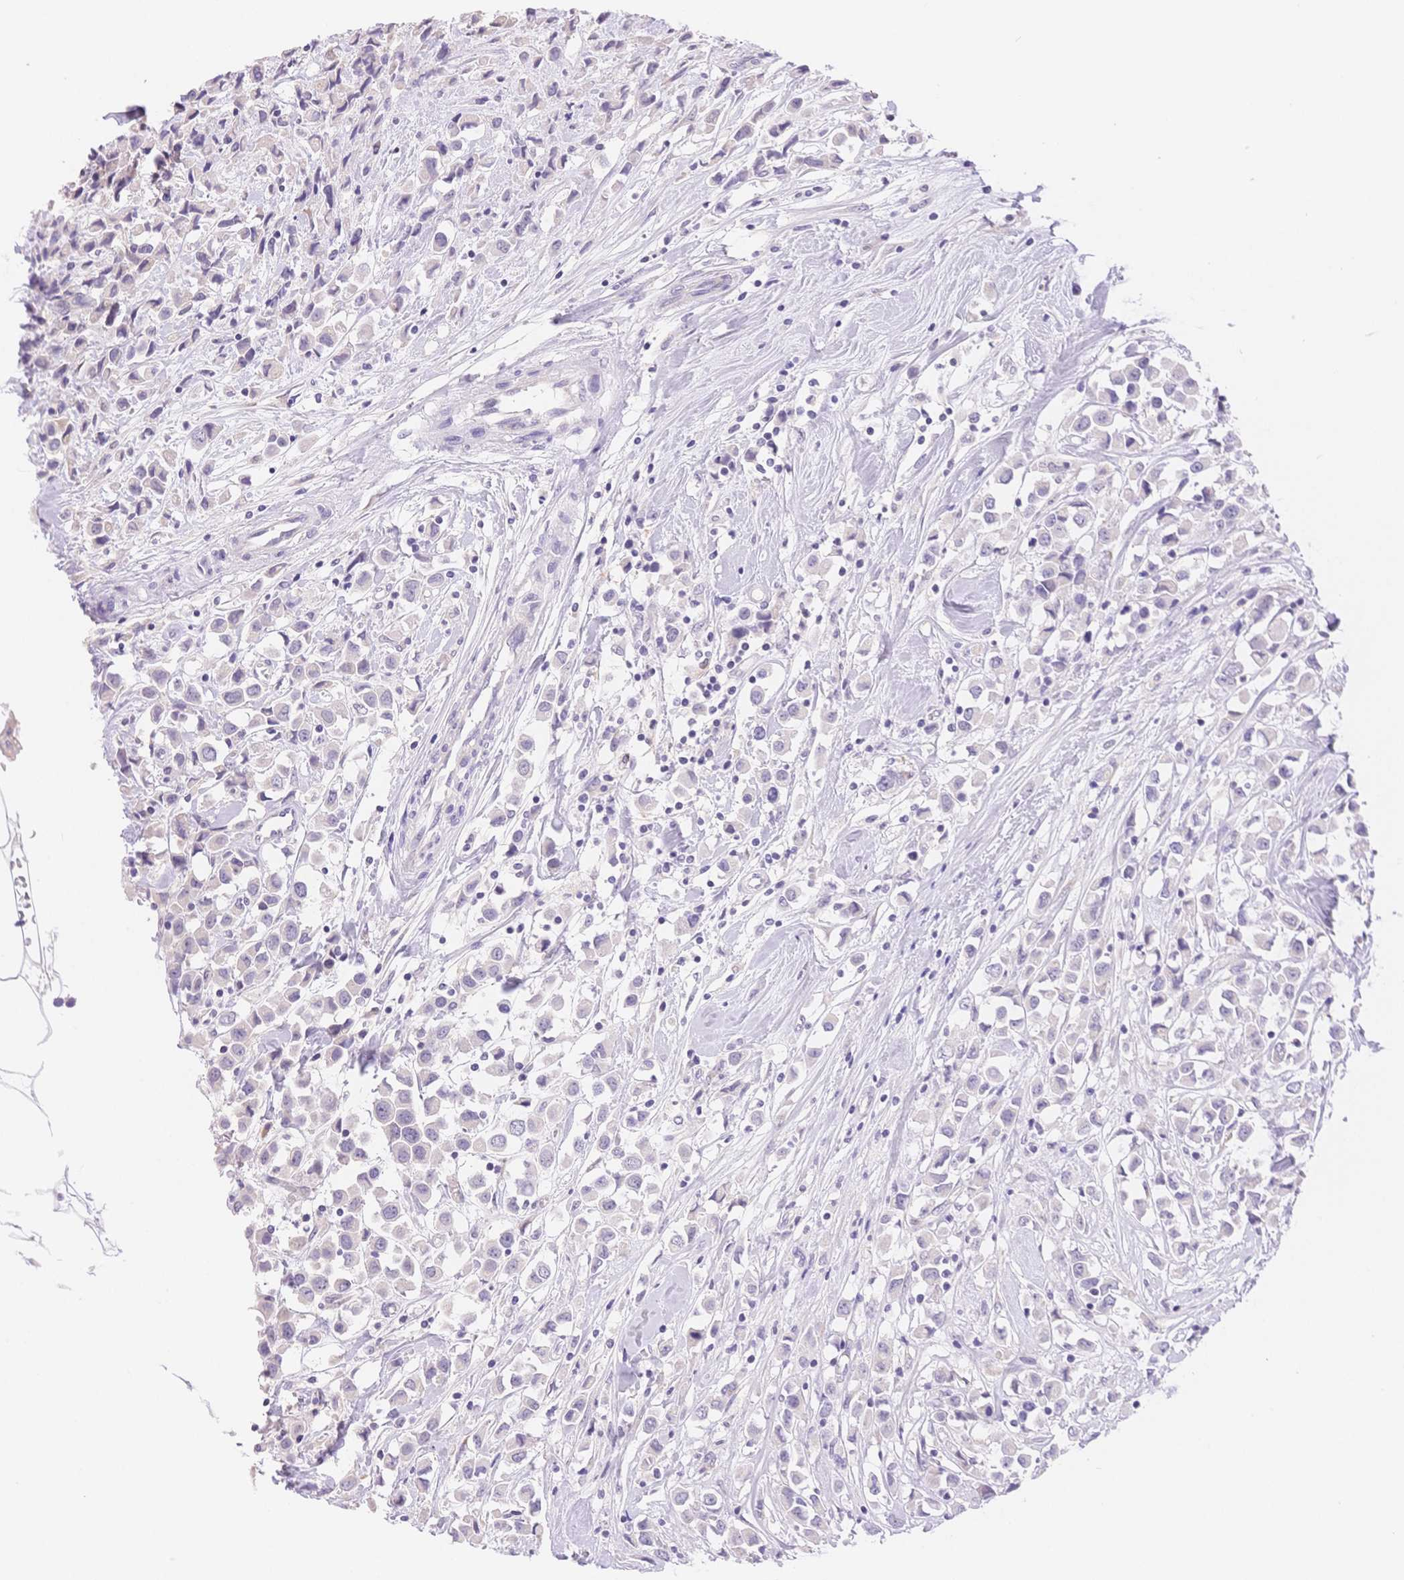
{"staining": {"intensity": "negative", "quantity": "none", "location": "none"}, "tissue": "breast cancer", "cell_type": "Tumor cells", "image_type": "cancer", "snomed": [{"axis": "morphology", "description": "Duct carcinoma"}, {"axis": "topography", "description": "Breast"}], "caption": "Breast intraductal carcinoma was stained to show a protein in brown. There is no significant staining in tumor cells. The staining was performed using DAB to visualize the protein expression in brown, while the nuclei were stained in blue with hematoxylin (Magnification: 20x).", "gene": "MYOM1", "patient": {"sex": "female", "age": 61}}